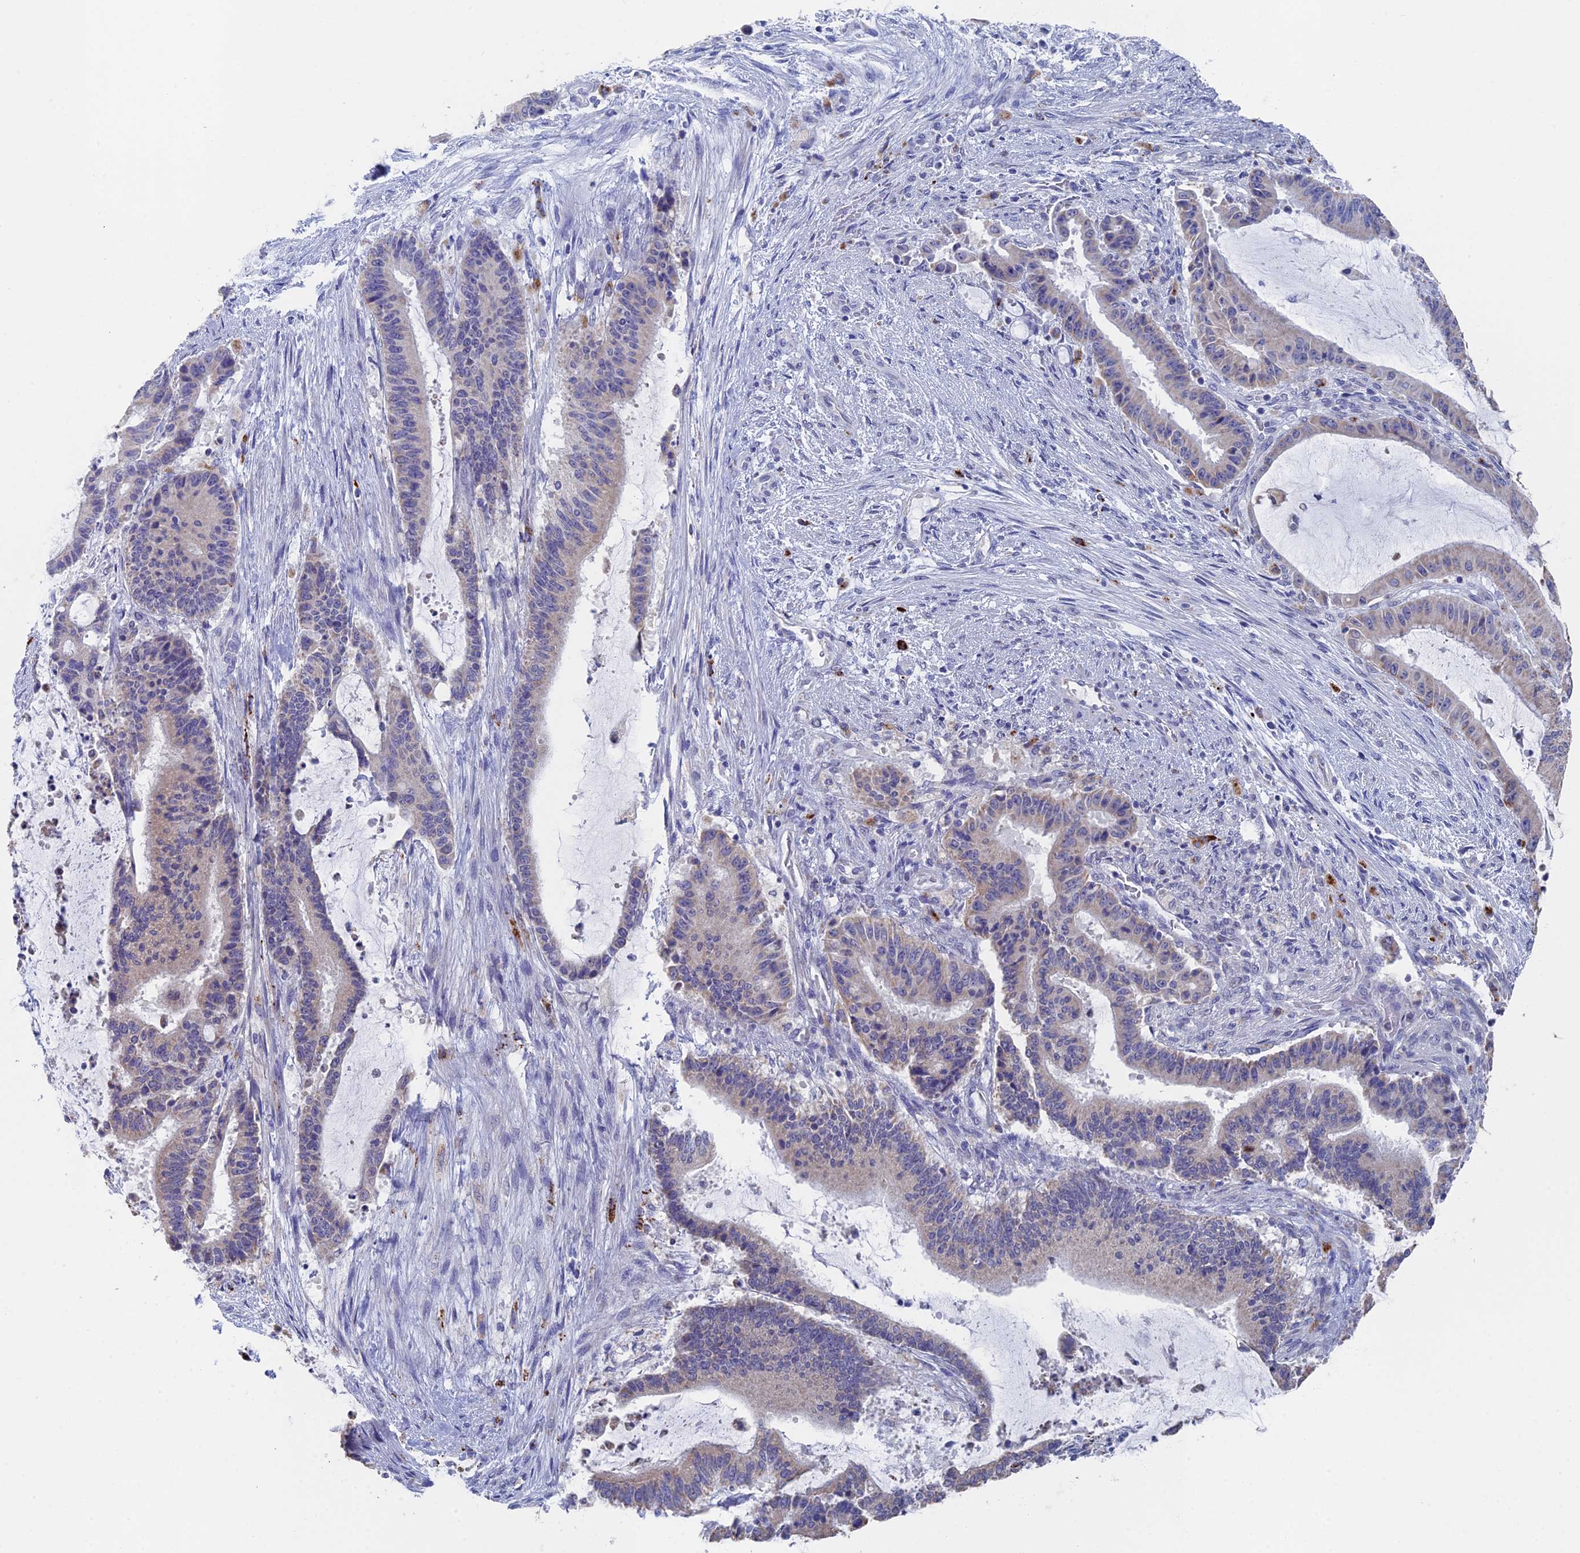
{"staining": {"intensity": "negative", "quantity": "none", "location": "none"}, "tissue": "liver cancer", "cell_type": "Tumor cells", "image_type": "cancer", "snomed": [{"axis": "morphology", "description": "Normal tissue, NOS"}, {"axis": "morphology", "description": "Cholangiocarcinoma"}, {"axis": "topography", "description": "Liver"}, {"axis": "topography", "description": "Peripheral nerve tissue"}], "caption": "This is an immunohistochemistry (IHC) micrograph of human liver cancer. There is no positivity in tumor cells.", "gene": "SMG9", "patient": {"sex": "female", "age": 73}}